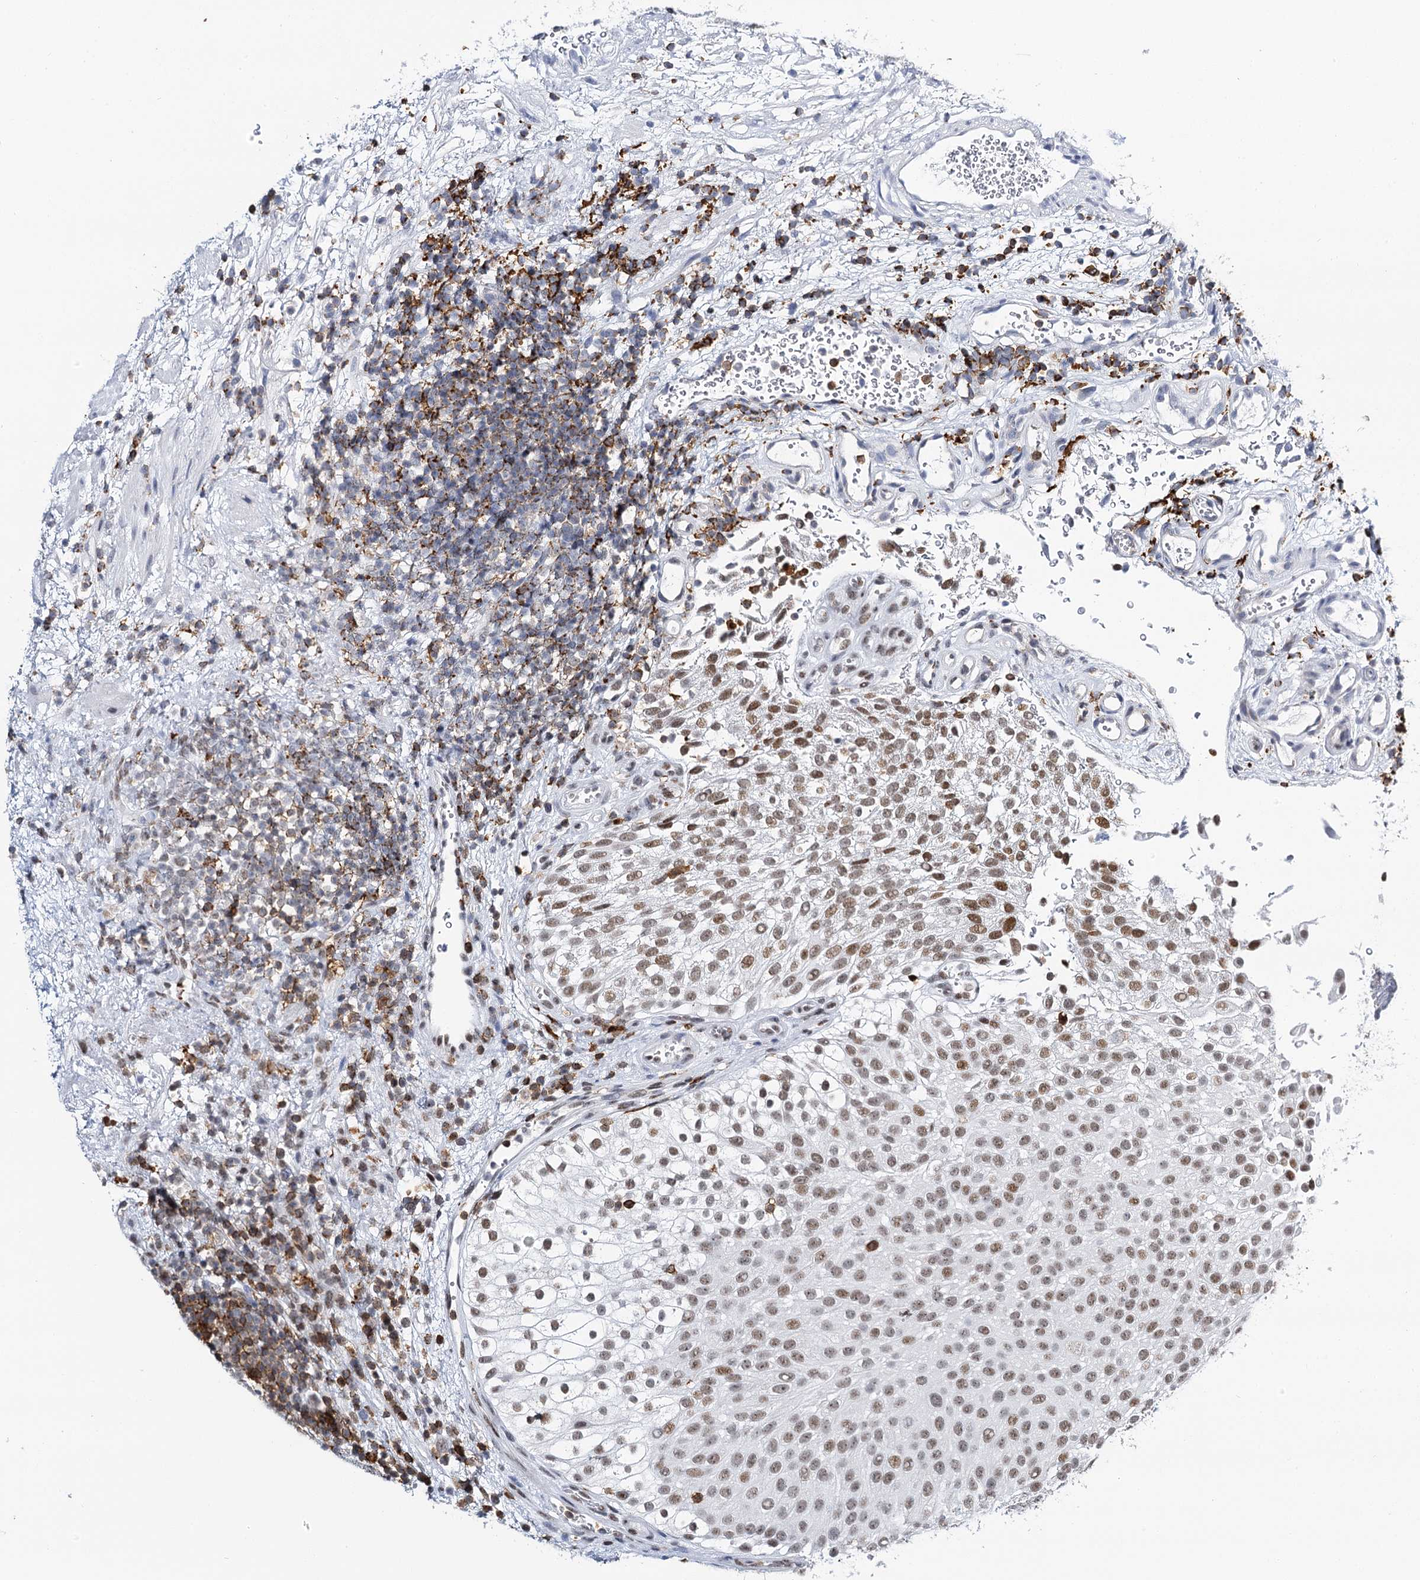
{"staining": {"intensity": "moderate", "quantity": "25%-75%", "location": "nuclear"}, "tissue": "urothelial cancer", "cell_type": "Tumor cells", "image_type": "cancer", "snomed": [{"axis": "morphology", "description": "Urothelial carcinoma, Low grade"}, {"axis": "topography", "description": "Urinary bladder"}], "caption": "A brown stain shows moderate nuclear staining of a protein in urothelial cancer tumor cells.", "gene": "BARD1", "patient": {"sex": "male", "age": 78}}